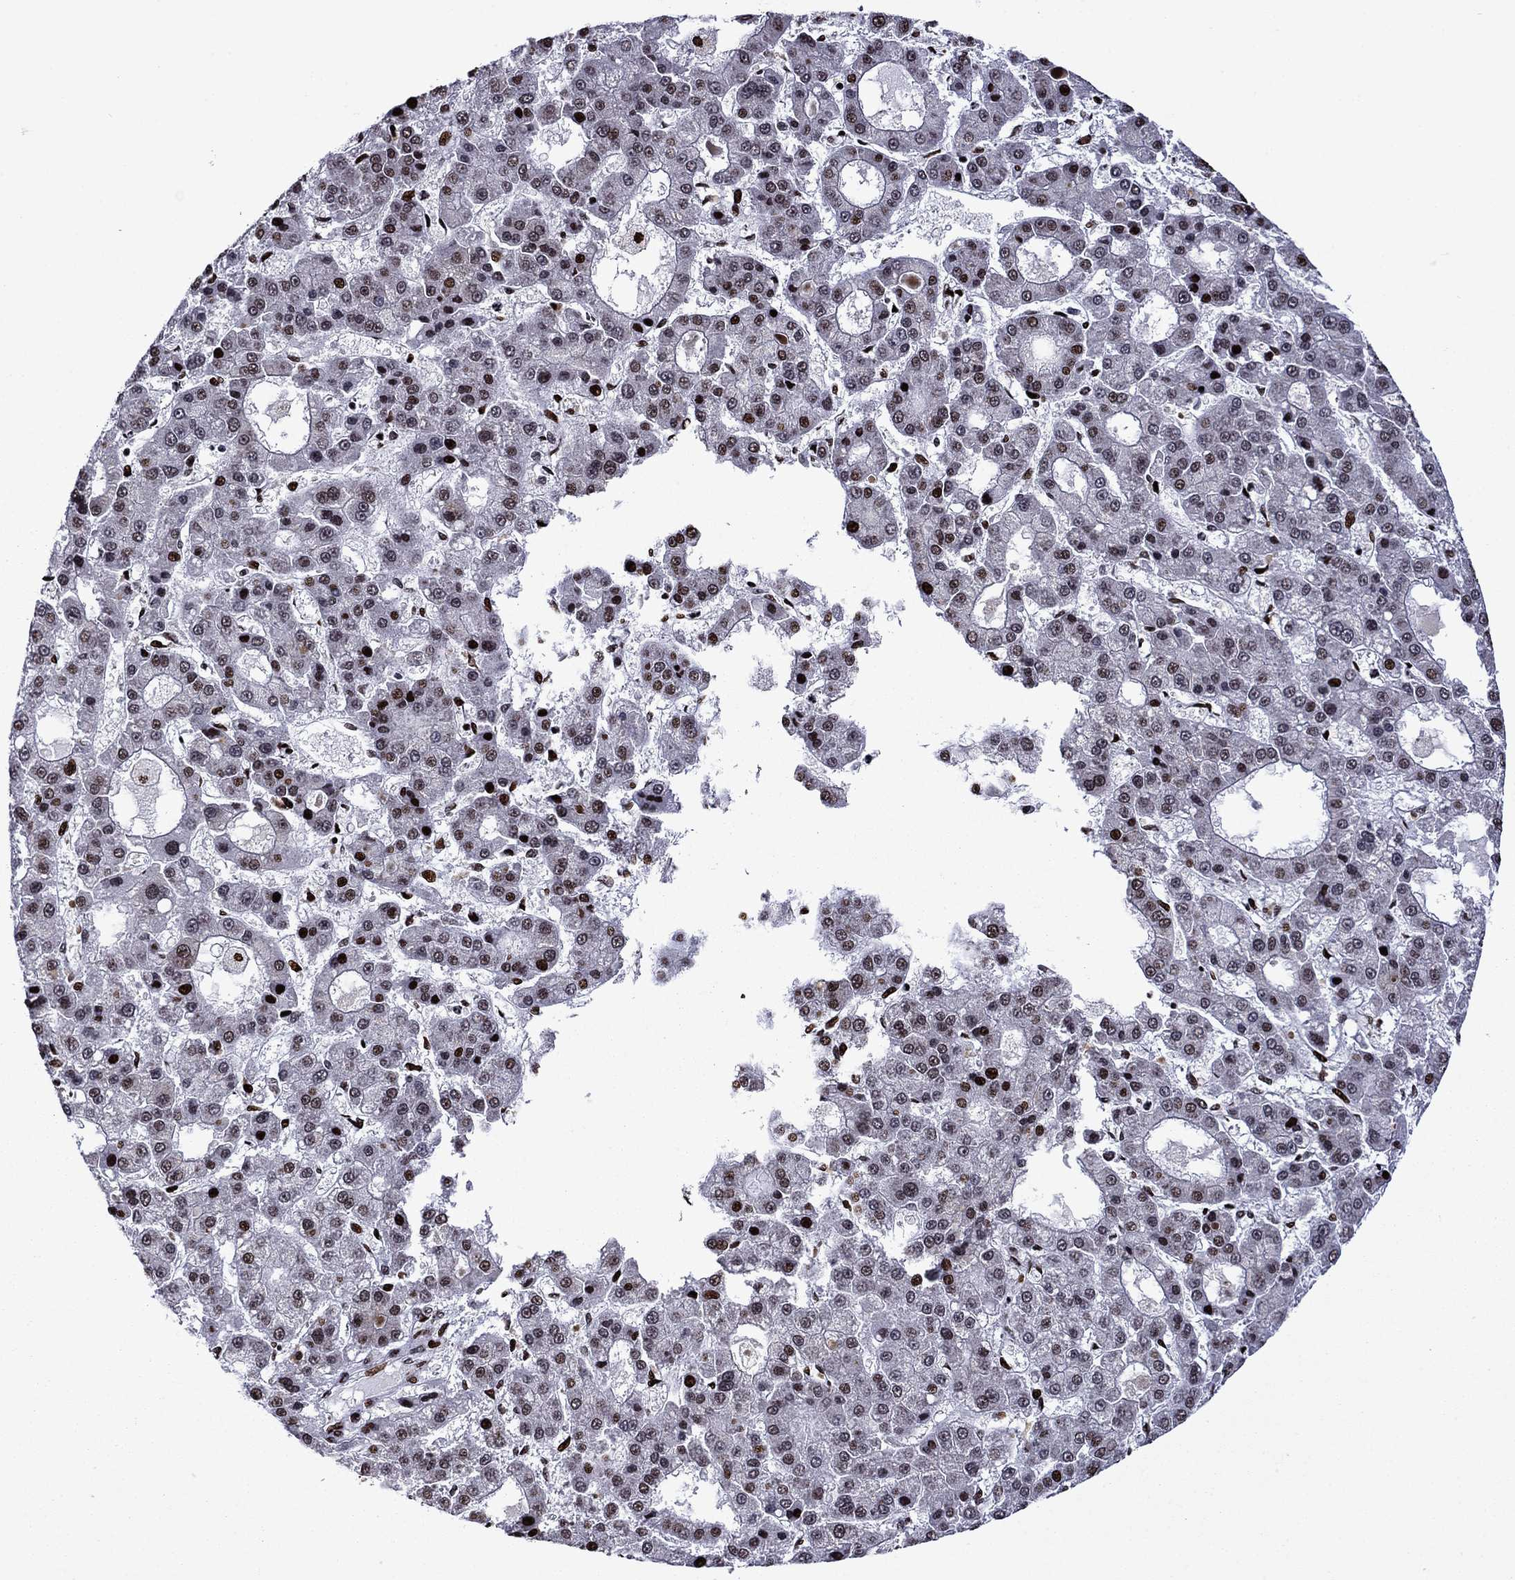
{"staining": {"intensity": "moderate", "quantity": "25%-75%", "location": "nuclear"}, "tissue": "liver cancer", "cell_type": "Tumor cells", "image_type": "cancer", "snomed": [{"axis": "morphology", "description": "Carcinoma, Hepatocellular, NOS"}, {"axis": "topography", "description": "Liver"}], "caption": "IHC (DAB) staining of human liver cancer displays moderate nuclear protein positivity in approximately 25%-75% of tumor cells. (IHC, brightfield microscopy, high magnification).", "gene": "LIMK1", "patient": {"sex": "male", "age": 70}}